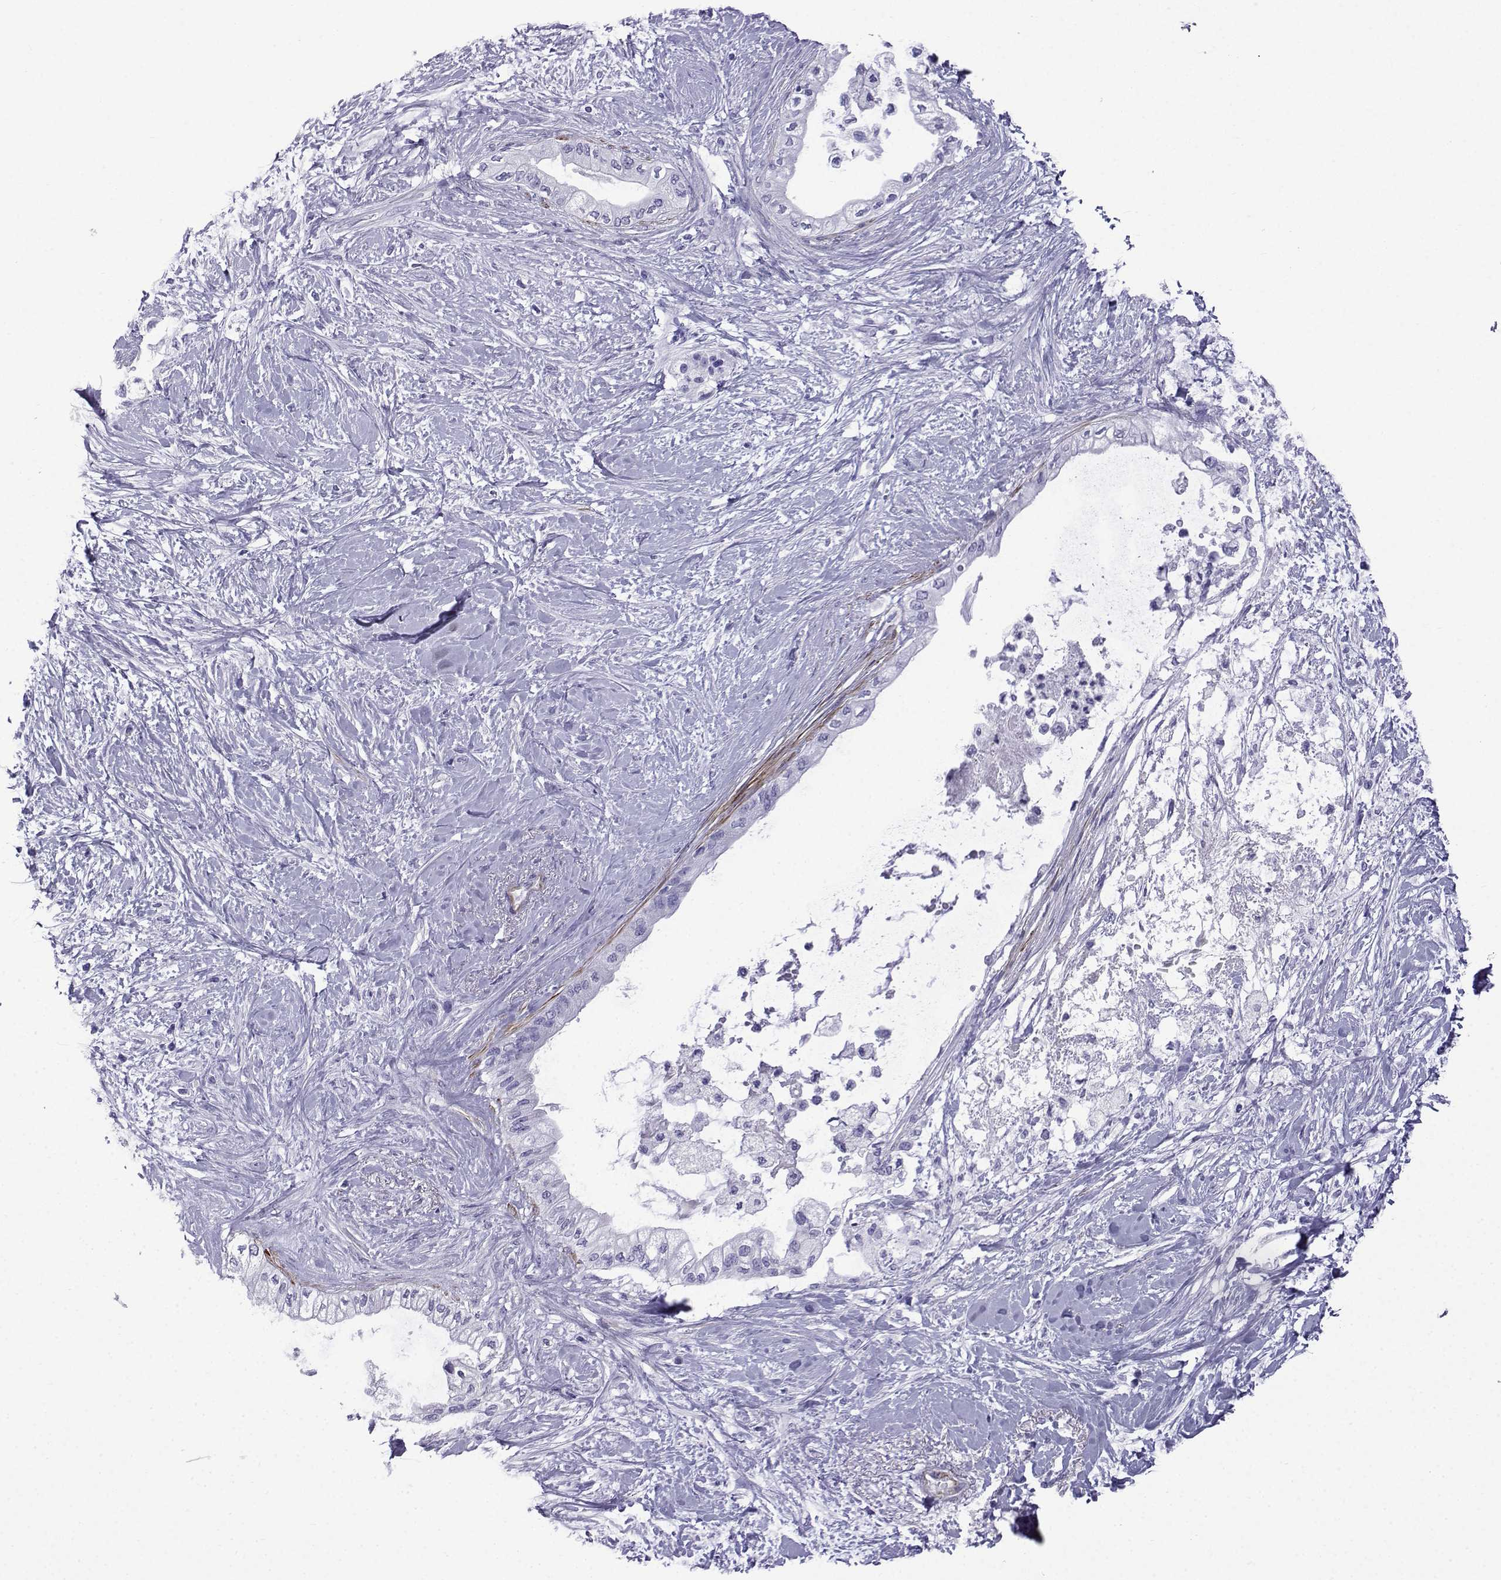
{"staining": {"intensity": "negative", "quantity": "none", "location": "none"}, "tissue": "pancreatic cancer", "cell_type": "Tumor cells", "image_type": "cancer", "snomed": [{"axis": "morphology", "description": "Normal tissue, NOS"}, {"axis": "morphology", "description": "Adenocarcinoma, NOS"}, {"axis": "topography", "description": "Pancreas"}, {"axis": "topography", "description": "Duodenum"}], "caption": "High power microscopy histopathology image of an immunohistochemistry micrograph of adenocarcinoma (pancreatic), revealing no significant staining in tumor cells.", "gene": "KCNF1", "patient": {"sex": "female", "age": 60}}